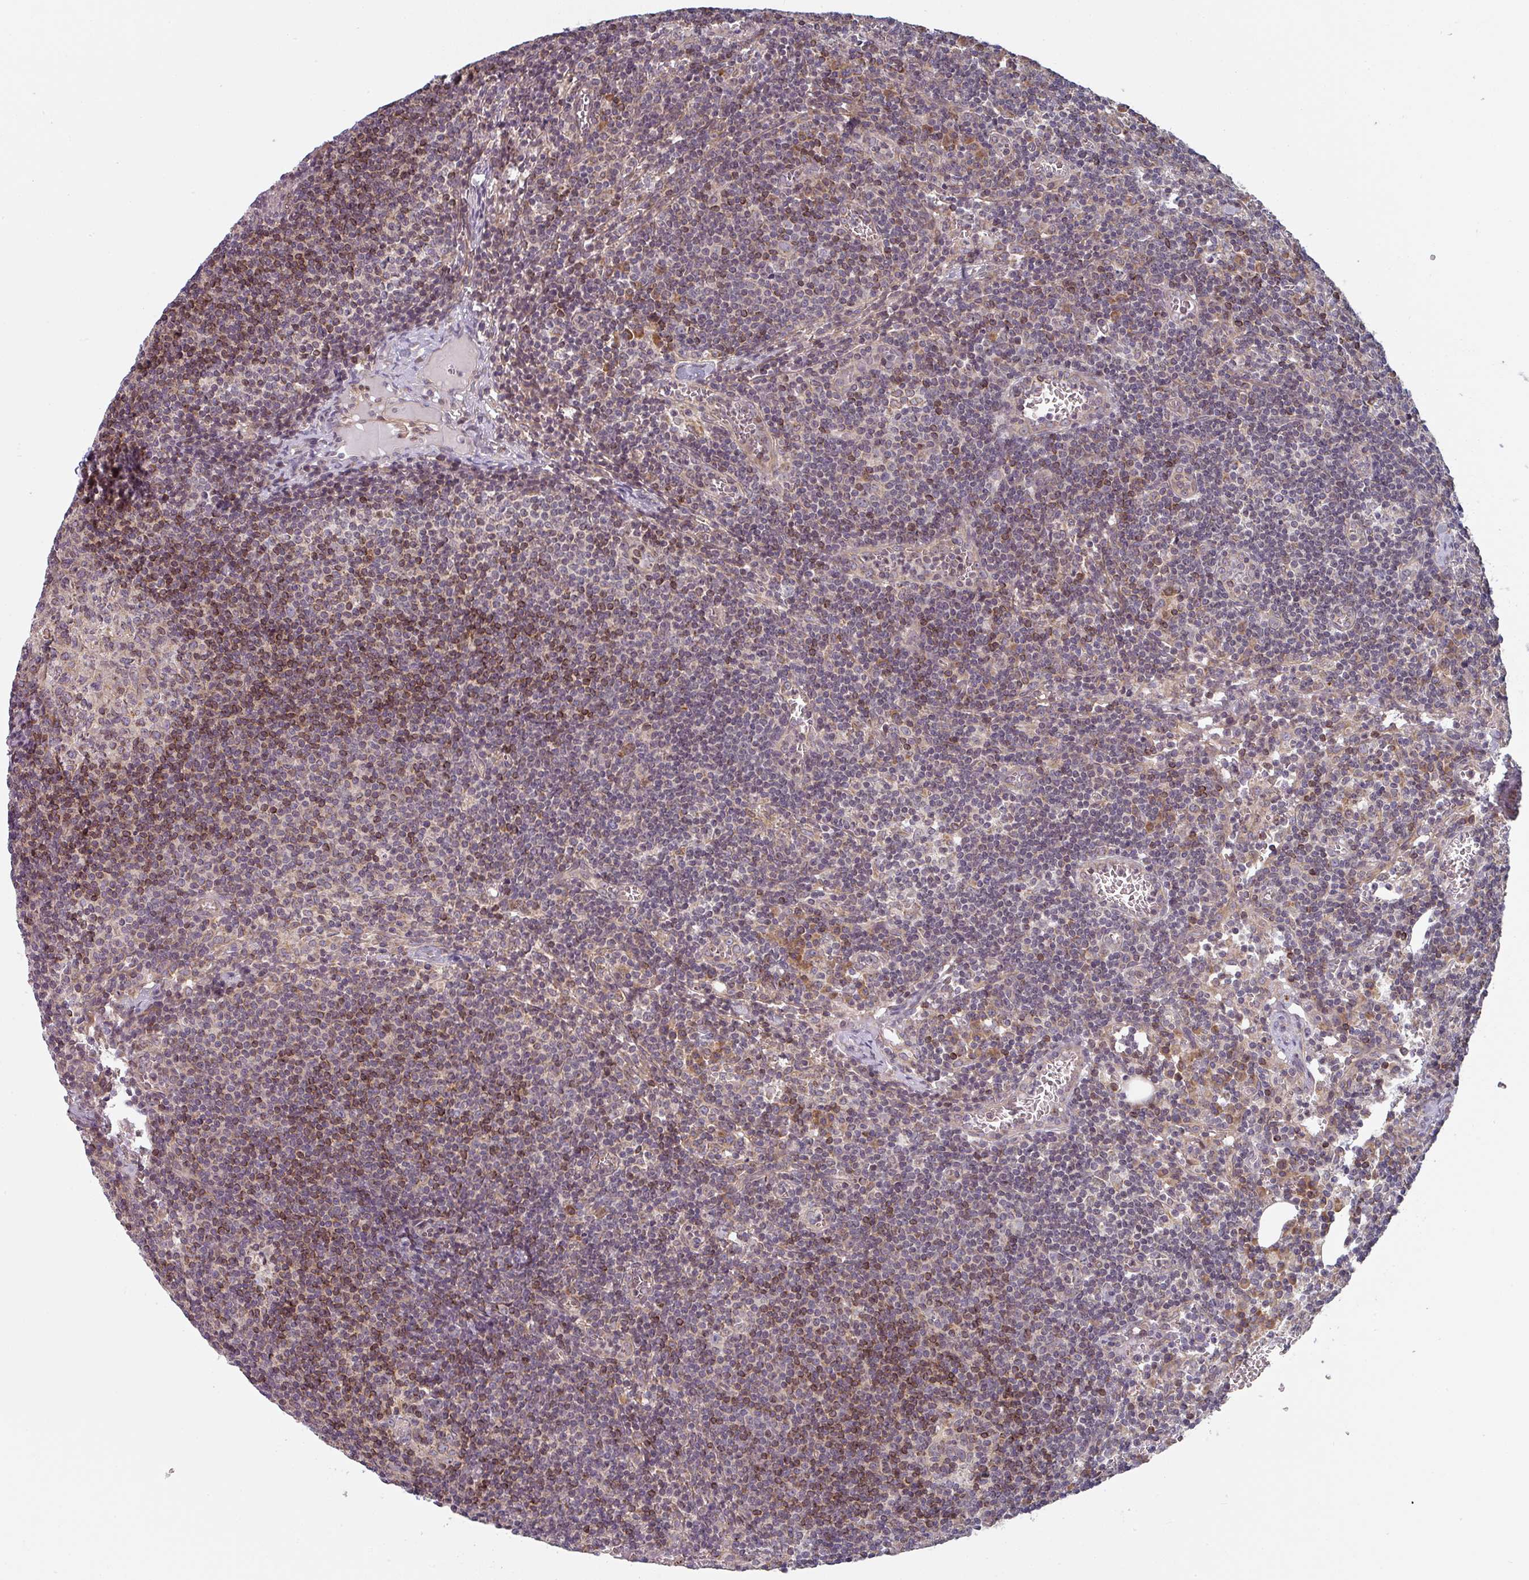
{"staining": {"intensity": "moderate", "quantity": "<25%", "location": "cytoplasmic/membranous"}, "tissue": "lymph node", "cell_type": "Germinal center cells", "image_type": "normal", "snomed": [{"axis": "morphology", "description": "Normal tissue, NOS"}, {"axis": "topography", "description": "Lymph node"}], "caption": "A brown stain labels moderate cytoplasmic/membranous staining of a protein in germinal center cells of normal human lymph node. Nuclei are stained in blue.", "gene": "TAPT1", "patient": {"sex": "female", "age": 27}}